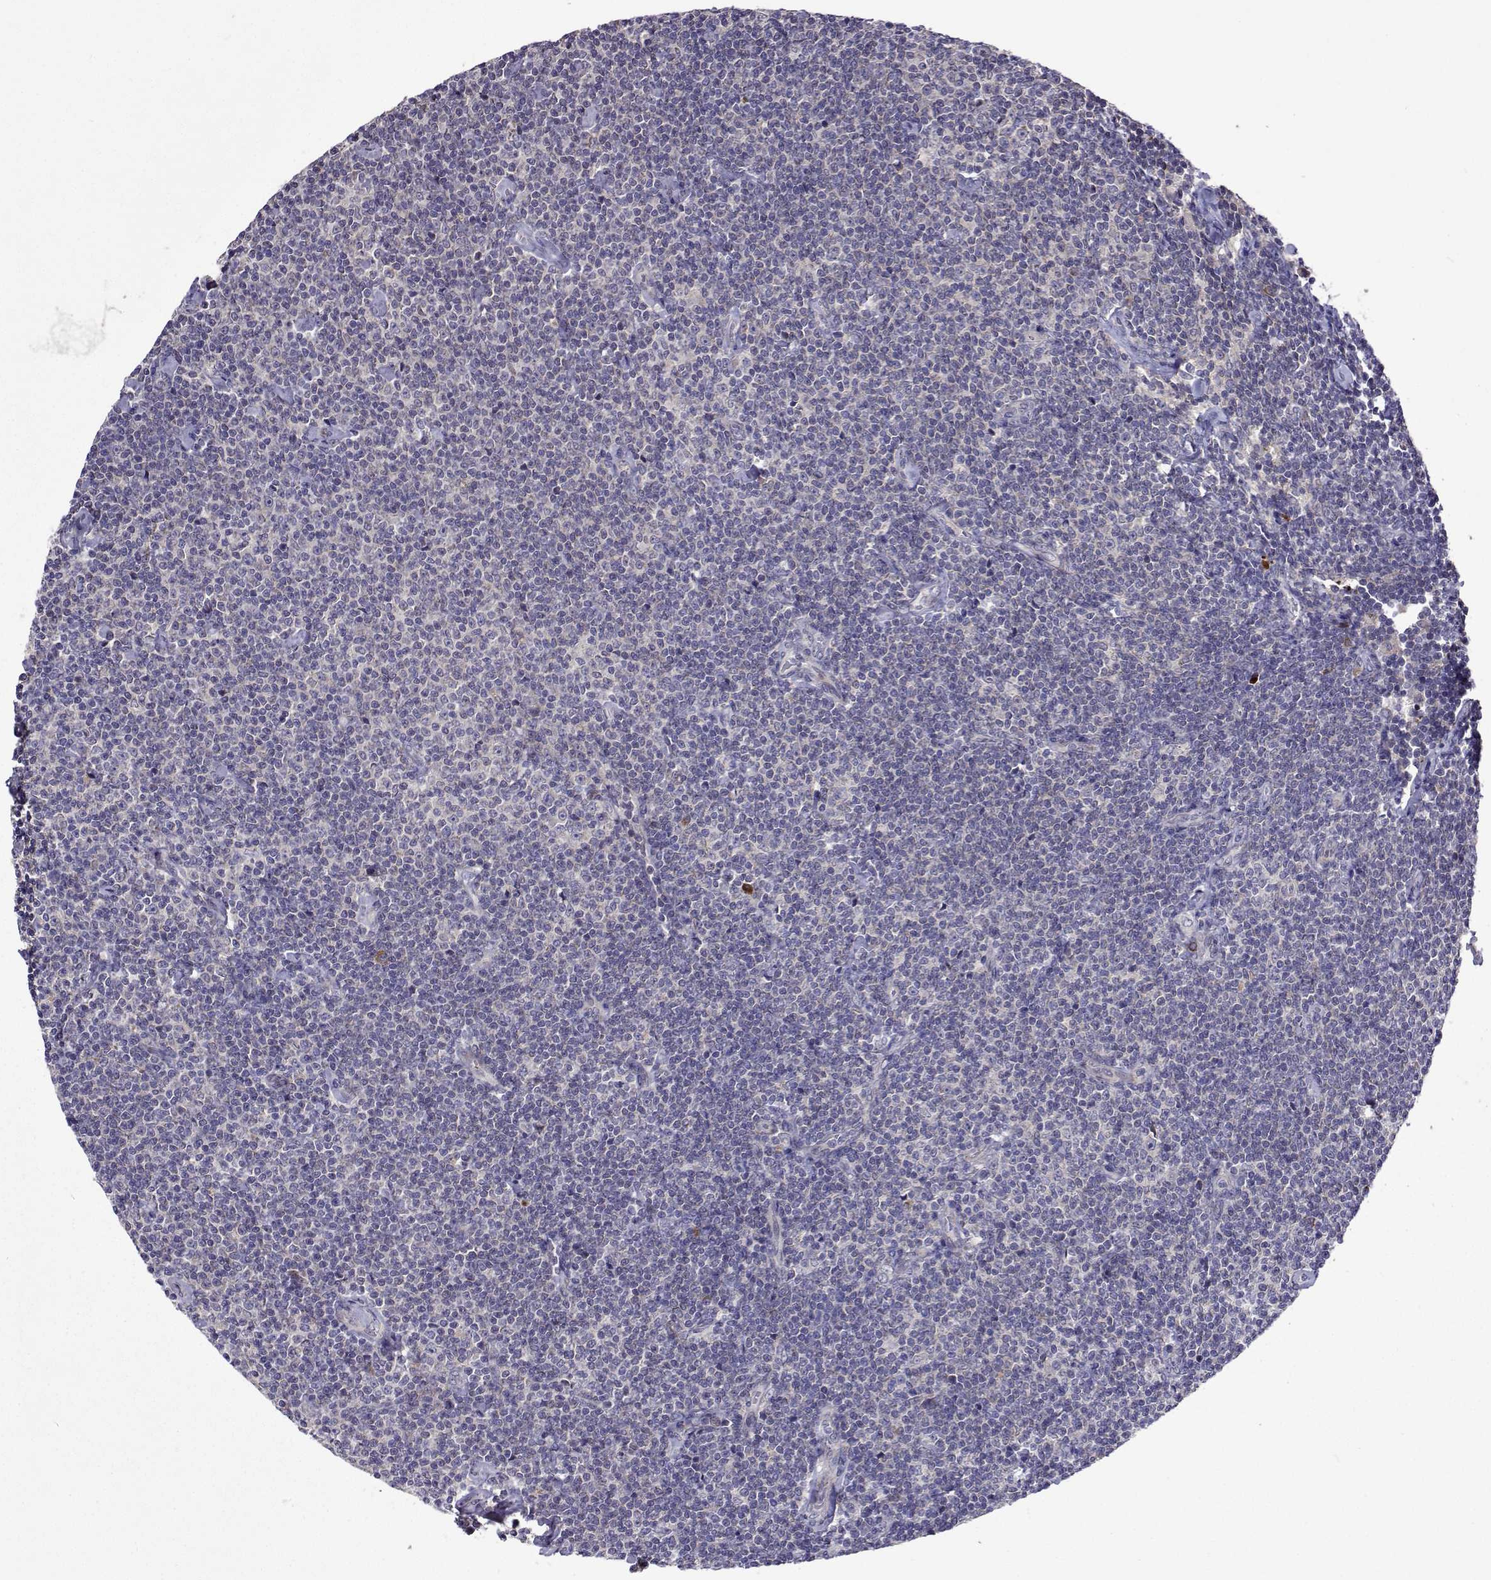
{"staining": {"intensity": "negative", "quantity": "none", "location": "none"}, "tissue": "lymphoma", "cell_type": "Tumor cells", "image_type": "cancer", "snomed": [{"axis": "morphology", "description": "Malignant lymphoma, non-Hodgkin's type, Low grade"}, {"axis": "topography", "description": "Lymph node"}], "caption": "This image is of low-grade malignant lymphoma, non-Hodgkin's type stained with immunohistochemistry to label a protein in brown with the nuclei are counter-stained blue. There is no expression in tumor cells.", "gene": "TARBP2", "patient": {"sex": "male", "age": 81}}